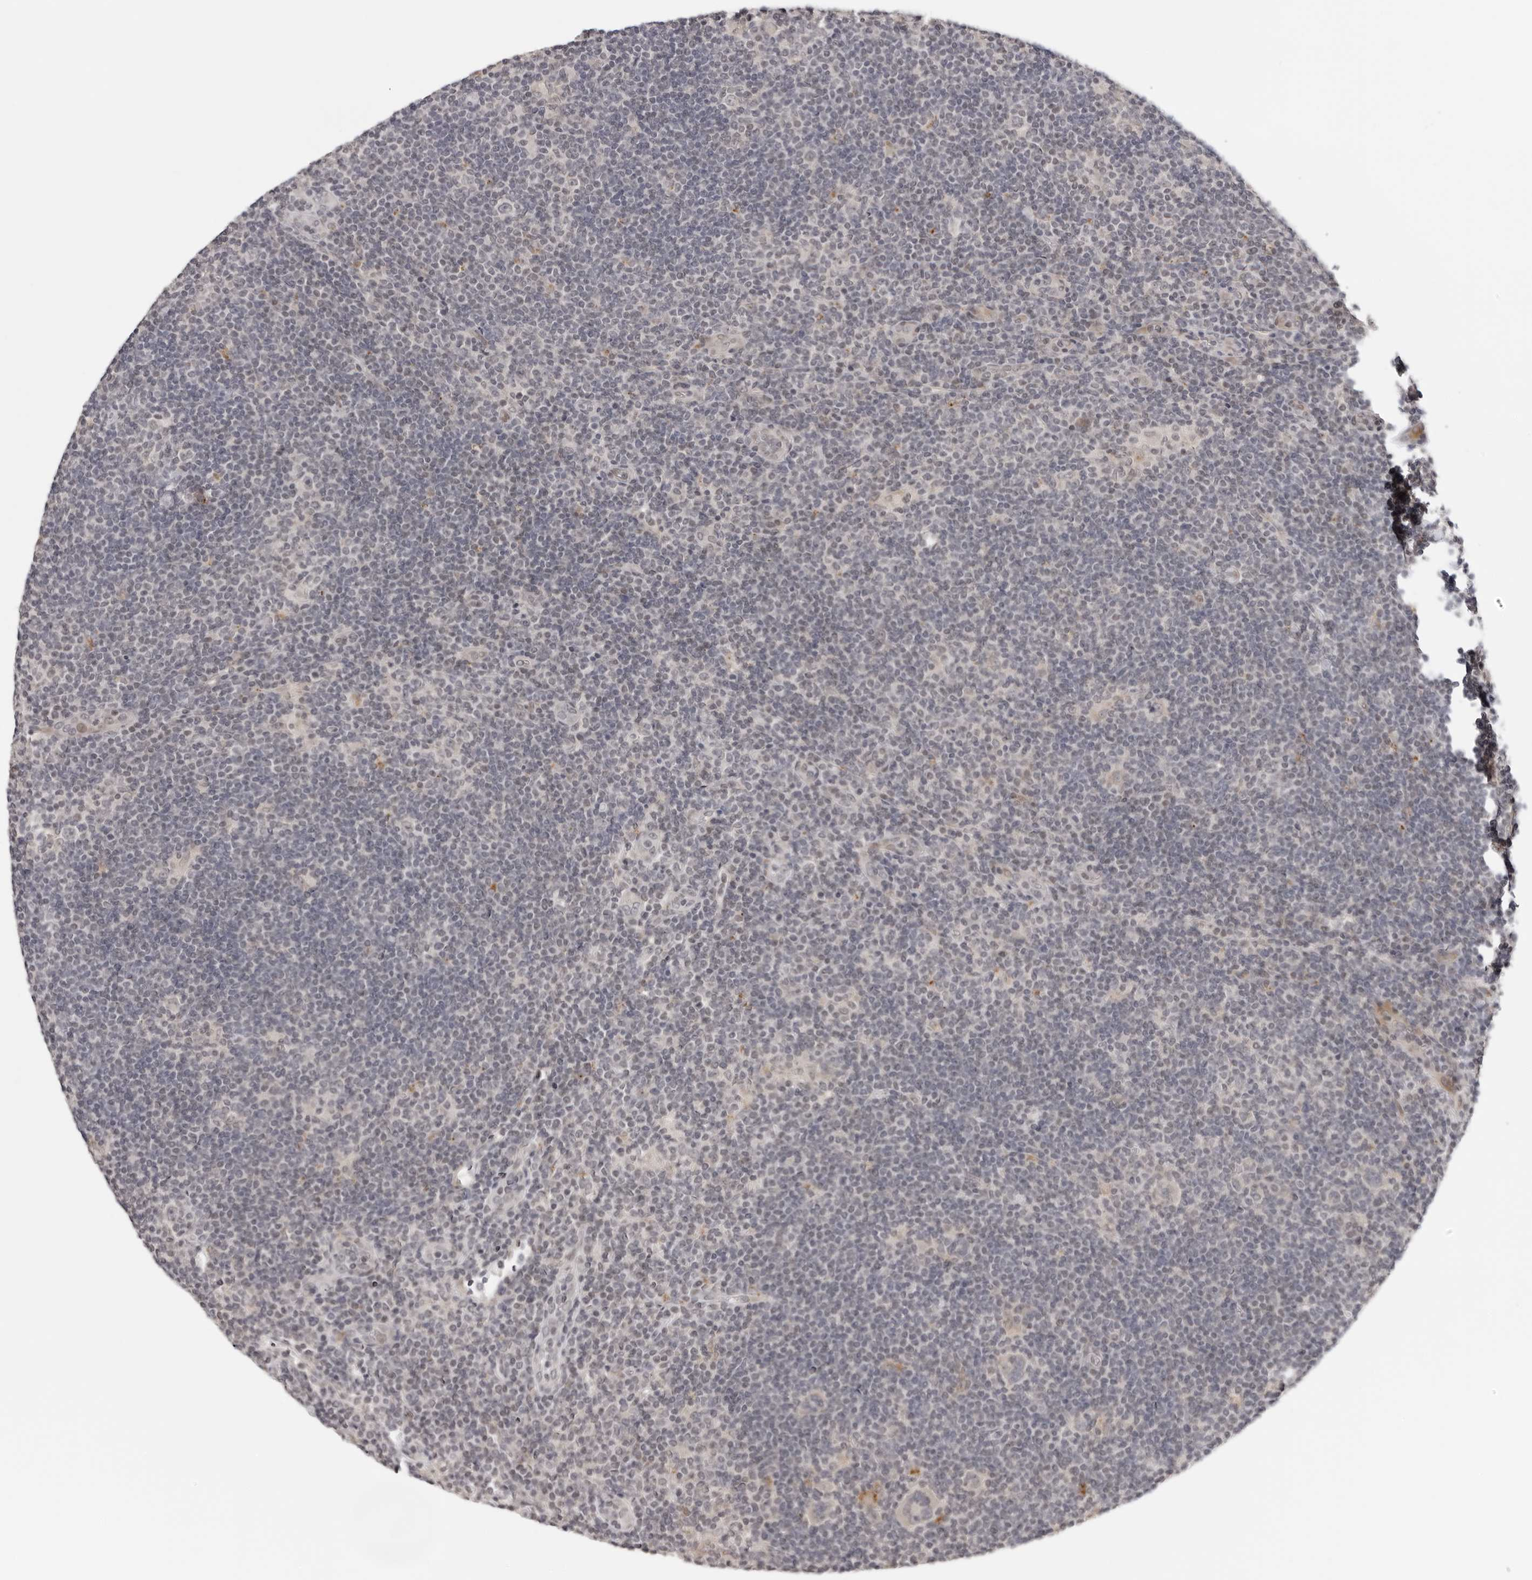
{"staining": {"intensity": "negative", "quantity": "none", "location": "none"}, "tissue": "lymphoma", "cell_type": "Tumor cells", "image_type": "cancer", "snomed": [{"axis": "morphology", "description": "Hodgkin's disease, NOS"}, {"axis": "topography", "description": "Lymph node"}], "caption": "Immunohistochemistry (IHC) histopathology image of lymphoma stained for a protein (brown), which displays no staining in tumor cells.", "gene": "PRUNE1", "patient": {"sex": "female", "age": 57}}